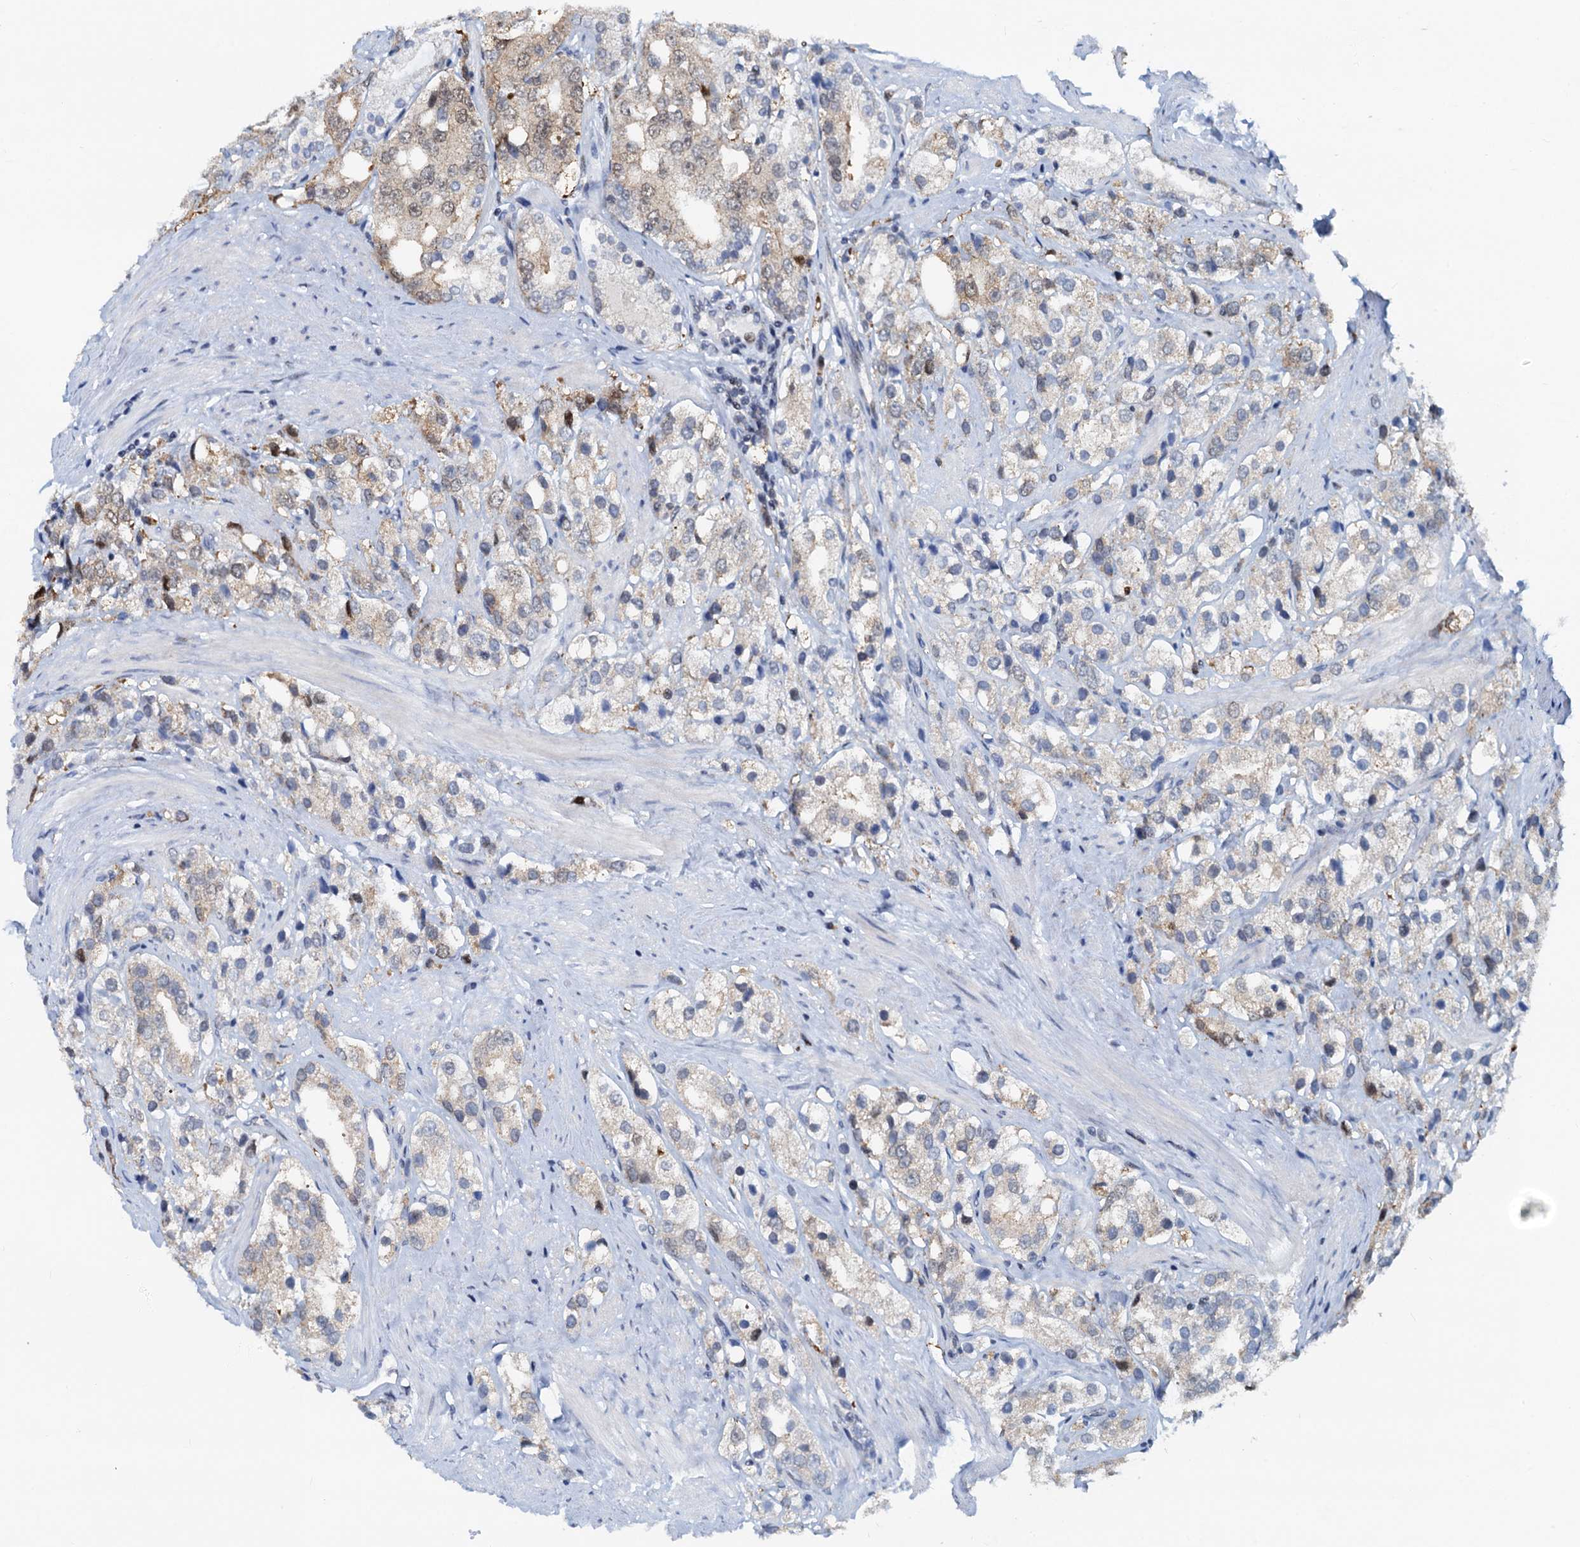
{"staining": {"intensity": "weak", "quantity": "<25%", "location": "cytoplasmic/membranous"}, "tissue": "prostate cancer", "cell_type": "Tumor cells", "image_type": "cancer", "snomed": [{"axis": "morphology", "description": "Adenocarcinoma, NOS"}, {"axis": "topography", "description": "Prostate"}], "caption": "IHC of prostate cancer displays no positivity in tumor cells. (Brightfield microscopy of DAB (3,3'-diaminobenzidine) immunohistochemistry (IHC) at high magnification).", "gene": "PTGES3", "patient": {"sex": "male", "age": 79}}